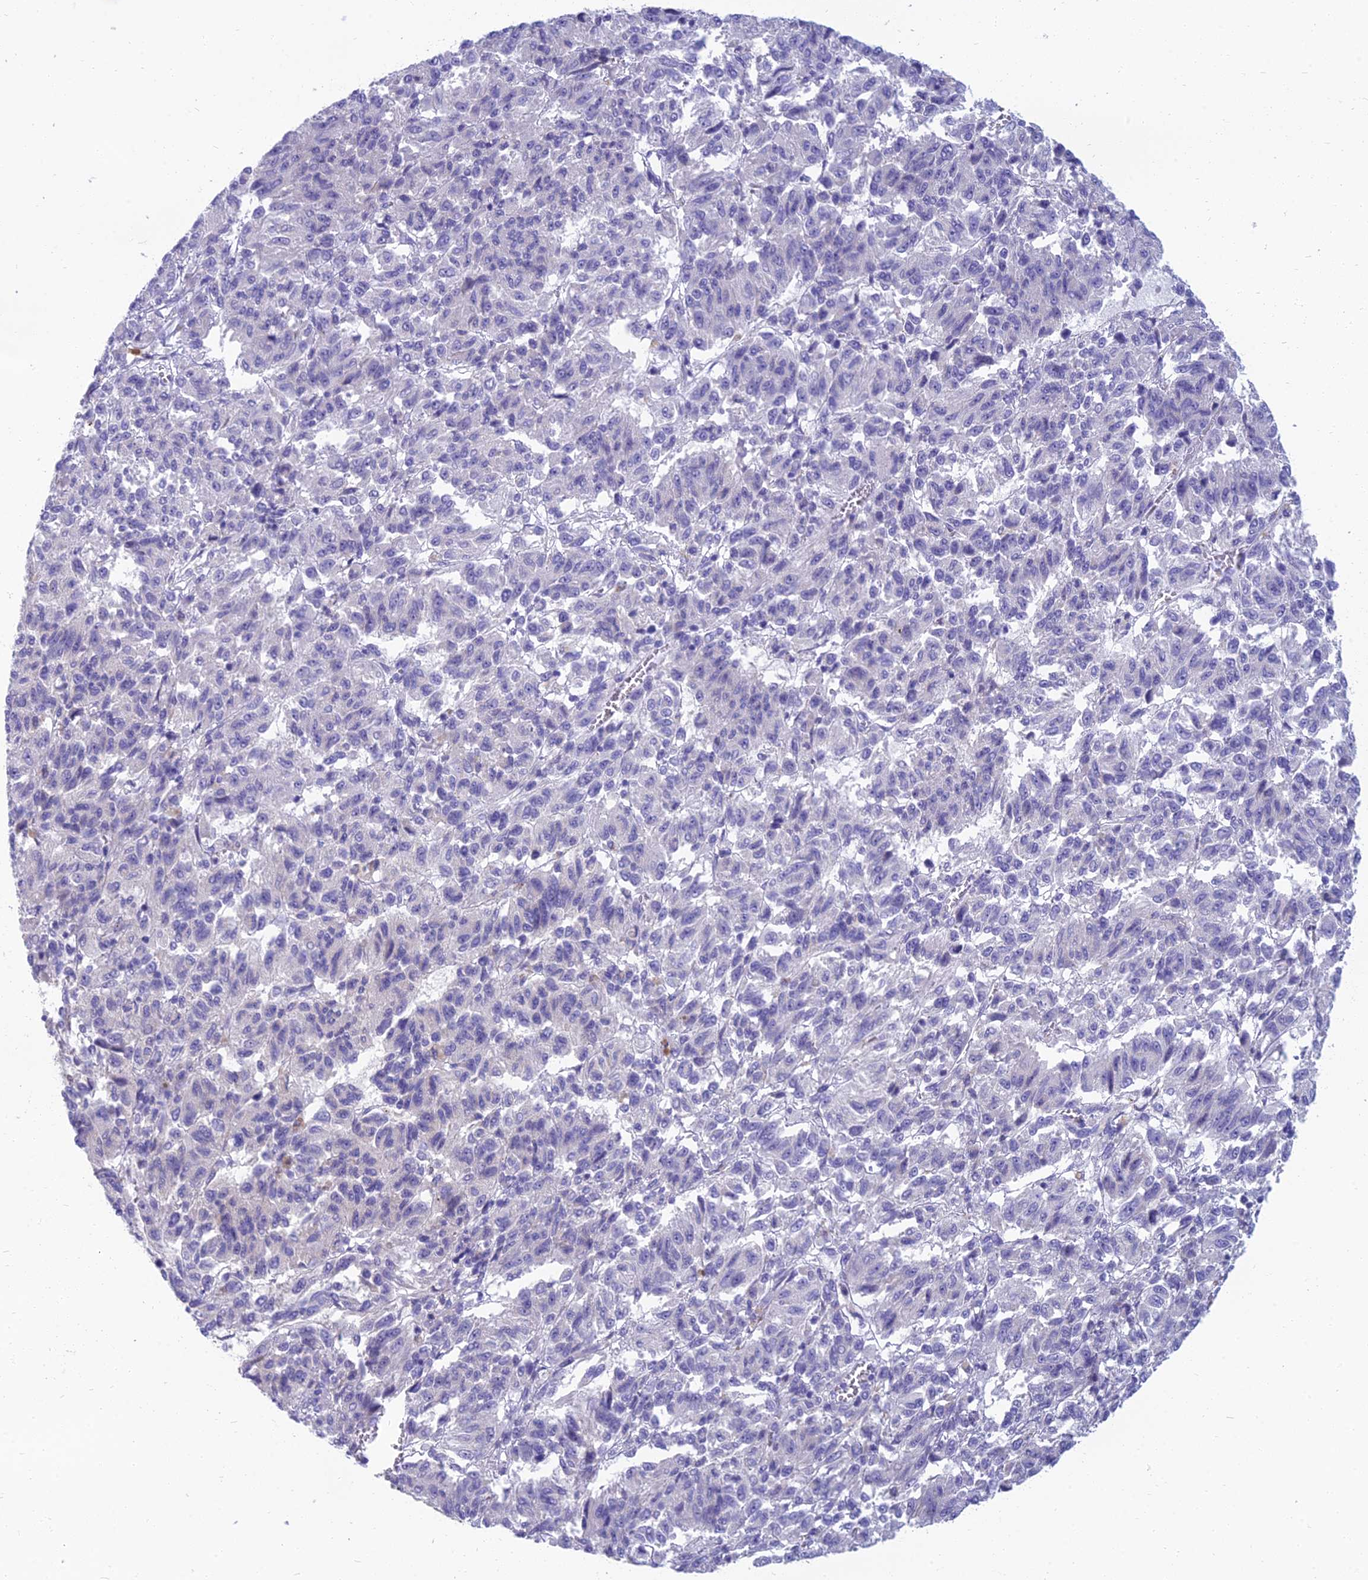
{"staining": {"intensity": "negative", "quantity": "none", "location": "none"}, "tissue": "melanoma", "cell_type": "Tumor cells", "image_type": "cancer", "snomed": [{"axis": "morphology", "description": "Malignant melanoma, Metastatic site"}, {"axis": "topography", "description": "Lung"}], "caption": "A histopathology image of human melanoma is negative for staining in tumor cells.", "gene": "SPTLC3", "patient": {"sex": "male", "age": 64}}